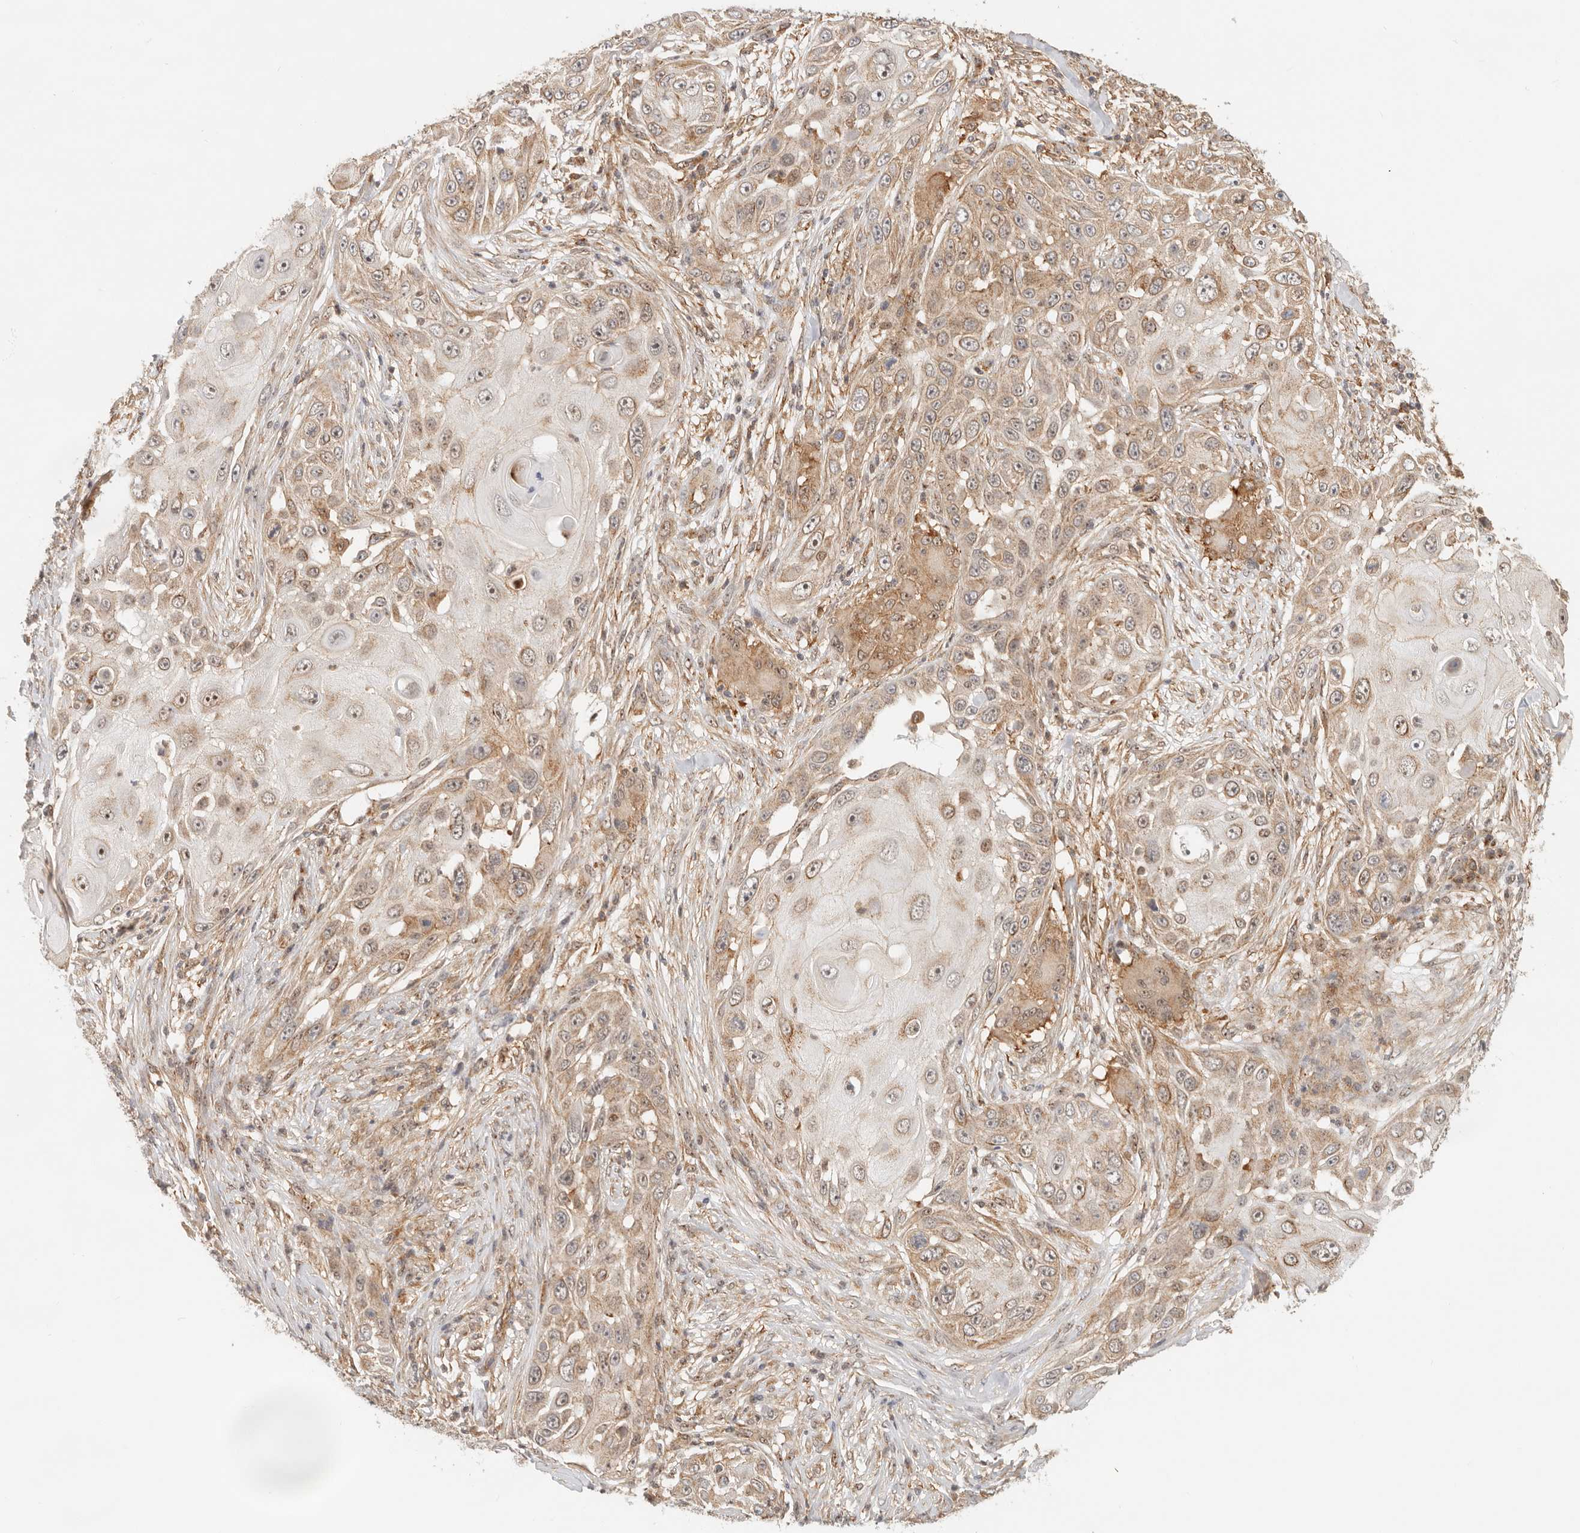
{"staining": {"intensity": "moderate", "quantity": ">75%", "location": "cytoplasmic/membranous,nuclear"}, "tissue": "skin cancer", "cell_type": "Tumor cells", "image_type": "cancer", "snomed": [{"axis": "morphology", "description": "Squamous cell carcinoma, NOS"}, {"axis": "topography", "description": "Skin"}], "caption": "Brown immunohistochemical staining in skin cancer (squamous cell carcinoma) shows moderate cytoplasmic/membranous and nuclear staining in about >75% of tumor cells. The staining was performed using DAB (3,3'-diaminobenzidine), with brown indicating positive protein expression. Nuclei are stained blue with hematoxylin.", "gene": "HEXD", "patient": {"sex": "female", "age": 44}}